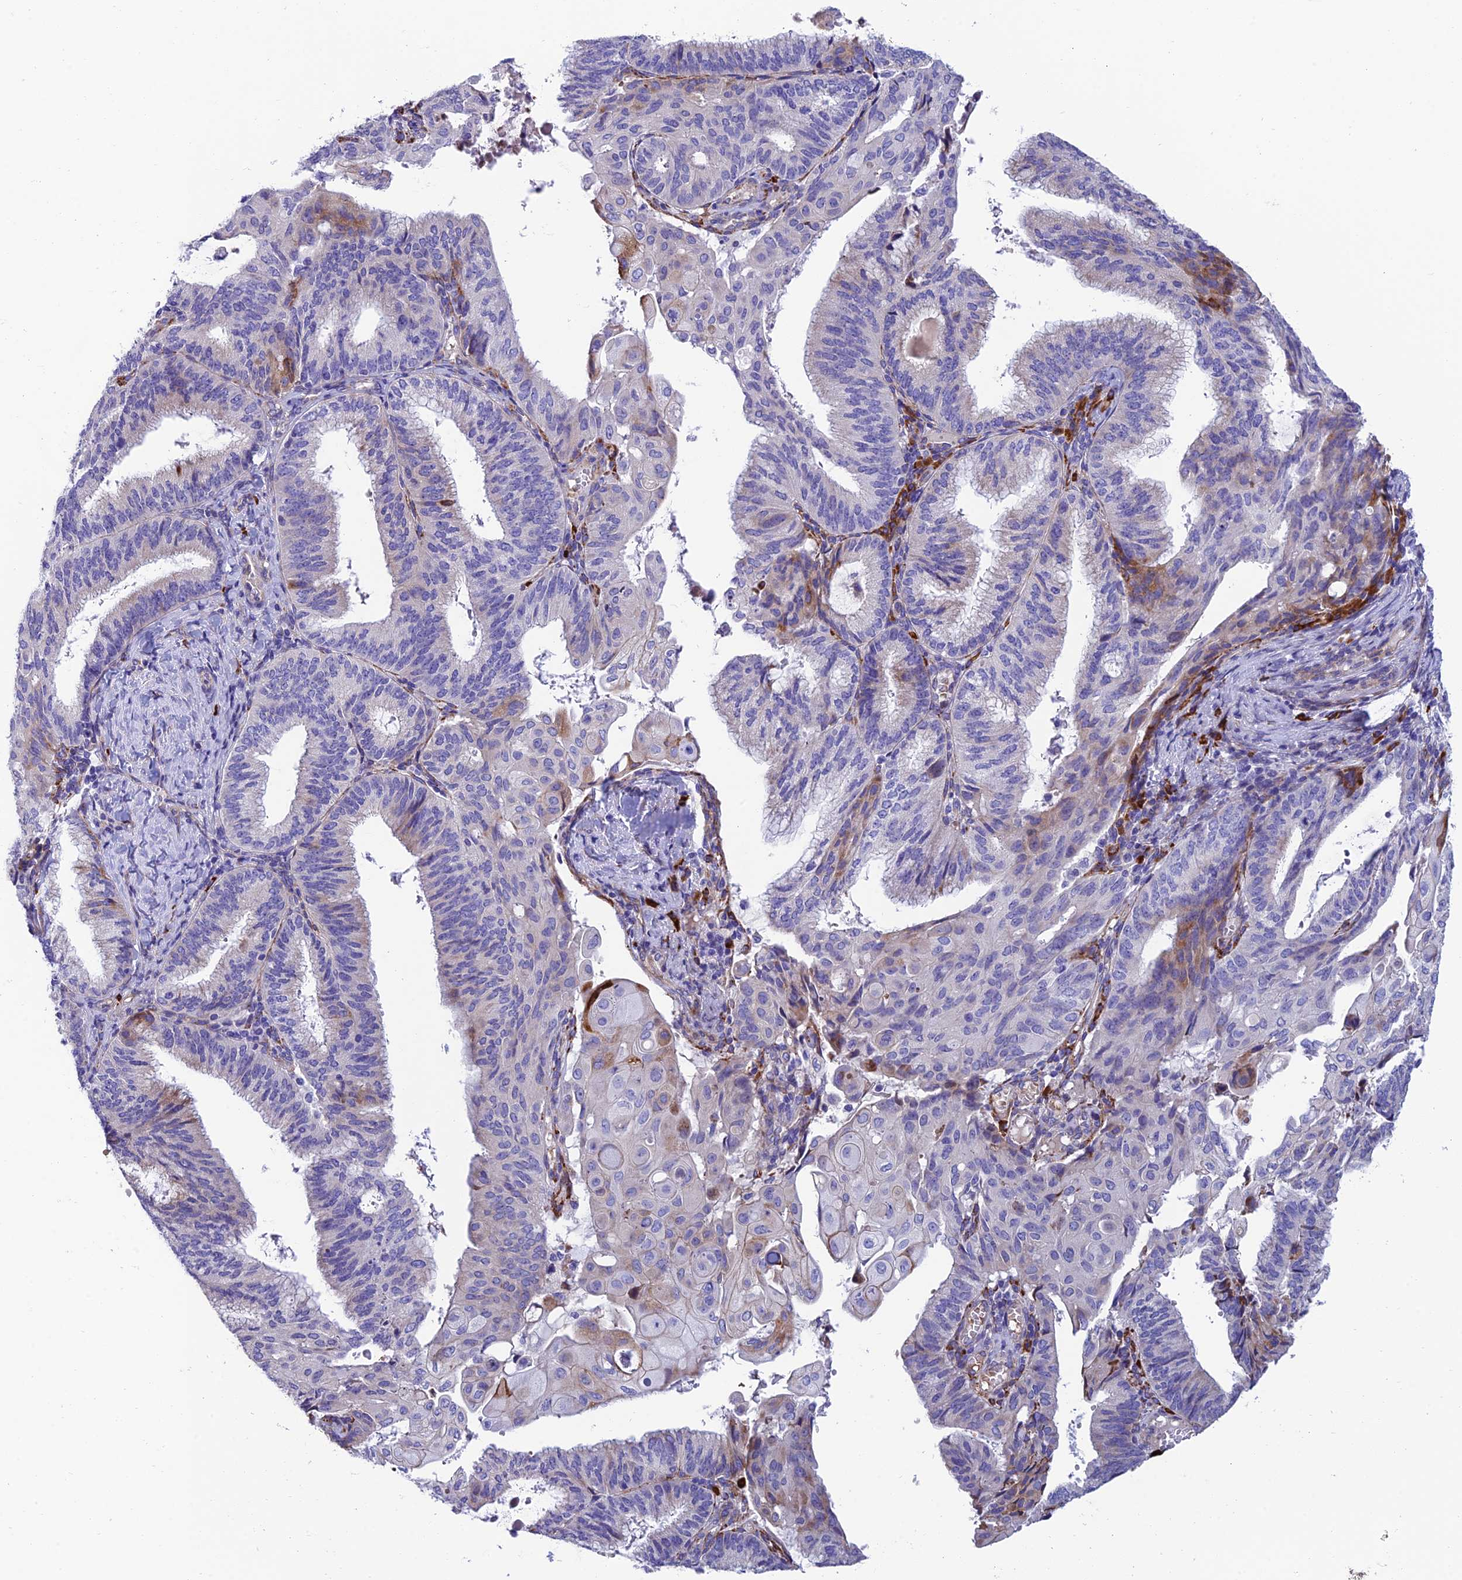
{"staining": {"intensity": "moderate", "quantity": "<25%", "location": "cytoplasmic/membranous"}, "tissue": "endometrial cancer", "cell_type": "Tumor cells", "image_type": "cancer", "snomed": [{"axis": "morphology", "description": "Adenocarcinoma, NOS"}, {"axis": "topography", "description": "Endometrium"}], "caption": "Immunohistochemistry (IHC) (DAB (3,3'-diaminobenzidine)) staining of human adenocarcinoma (endometrial) exhibits moderate cytoplasmic/membranous protein staining in about <25% of tumor cells.", "gene": "MACIR", "patient": {"sex": "female", "age": 49}}